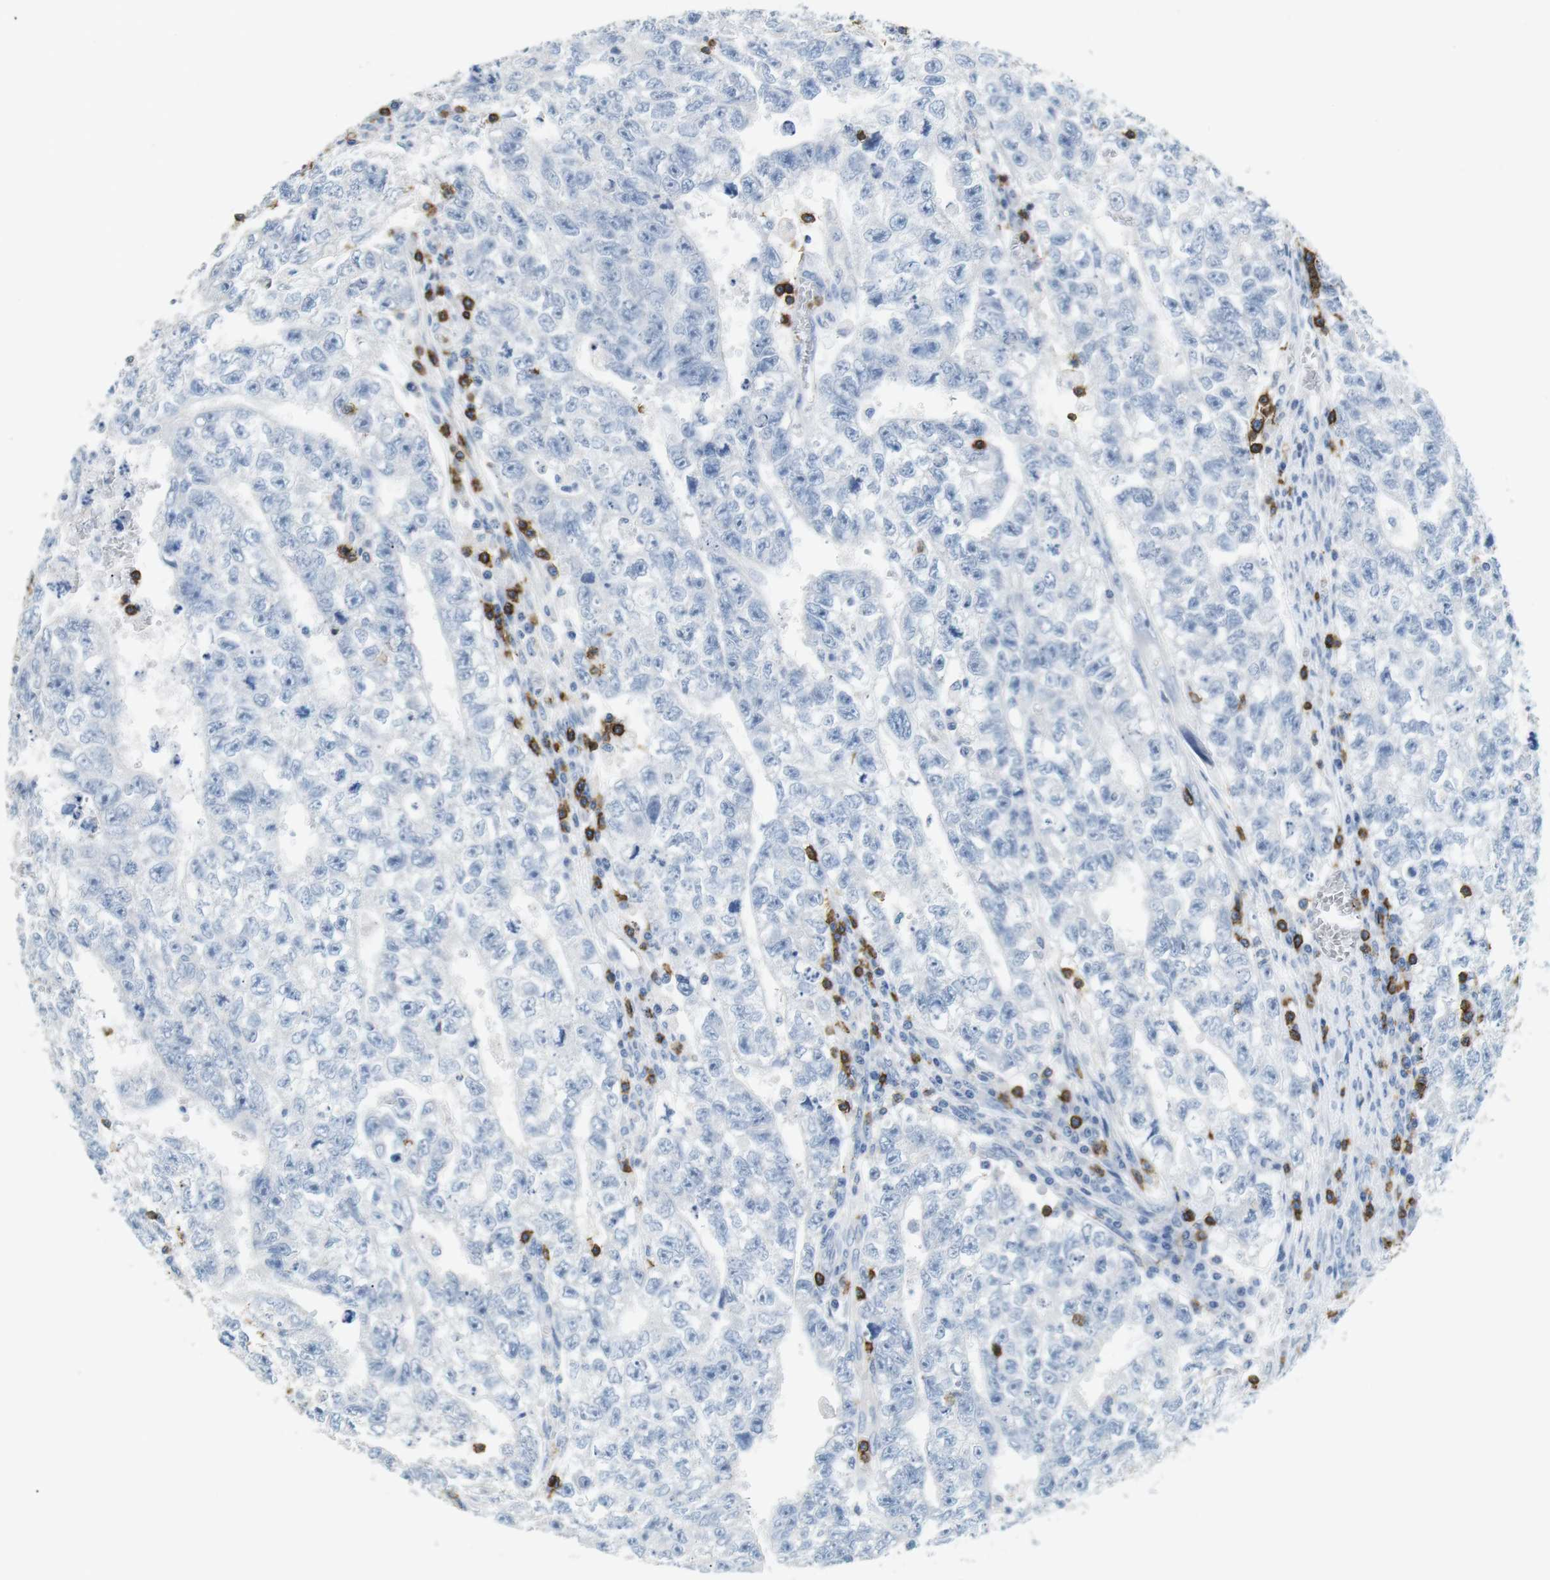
{"staining": {"intensity": "negative", "quantity": "none", "location": "none"}, "tissue": "testis cancer", "cell_type": "Tumor cells", "image_type": "cancer", "snomed": [{"axis": "morphology", "description": "Seminoma, NOS"}, {"axis": "morphology", "description": "Carcinoma, Embryonal, NOS"}, {"axis": "topography", "description": "Testis"}], "caption": "Tumor cells are negative for brown protein staining in embryonal carcinoma (testis).", "gene": "CD6", "patient": {"sex": "male", "age": 38}}